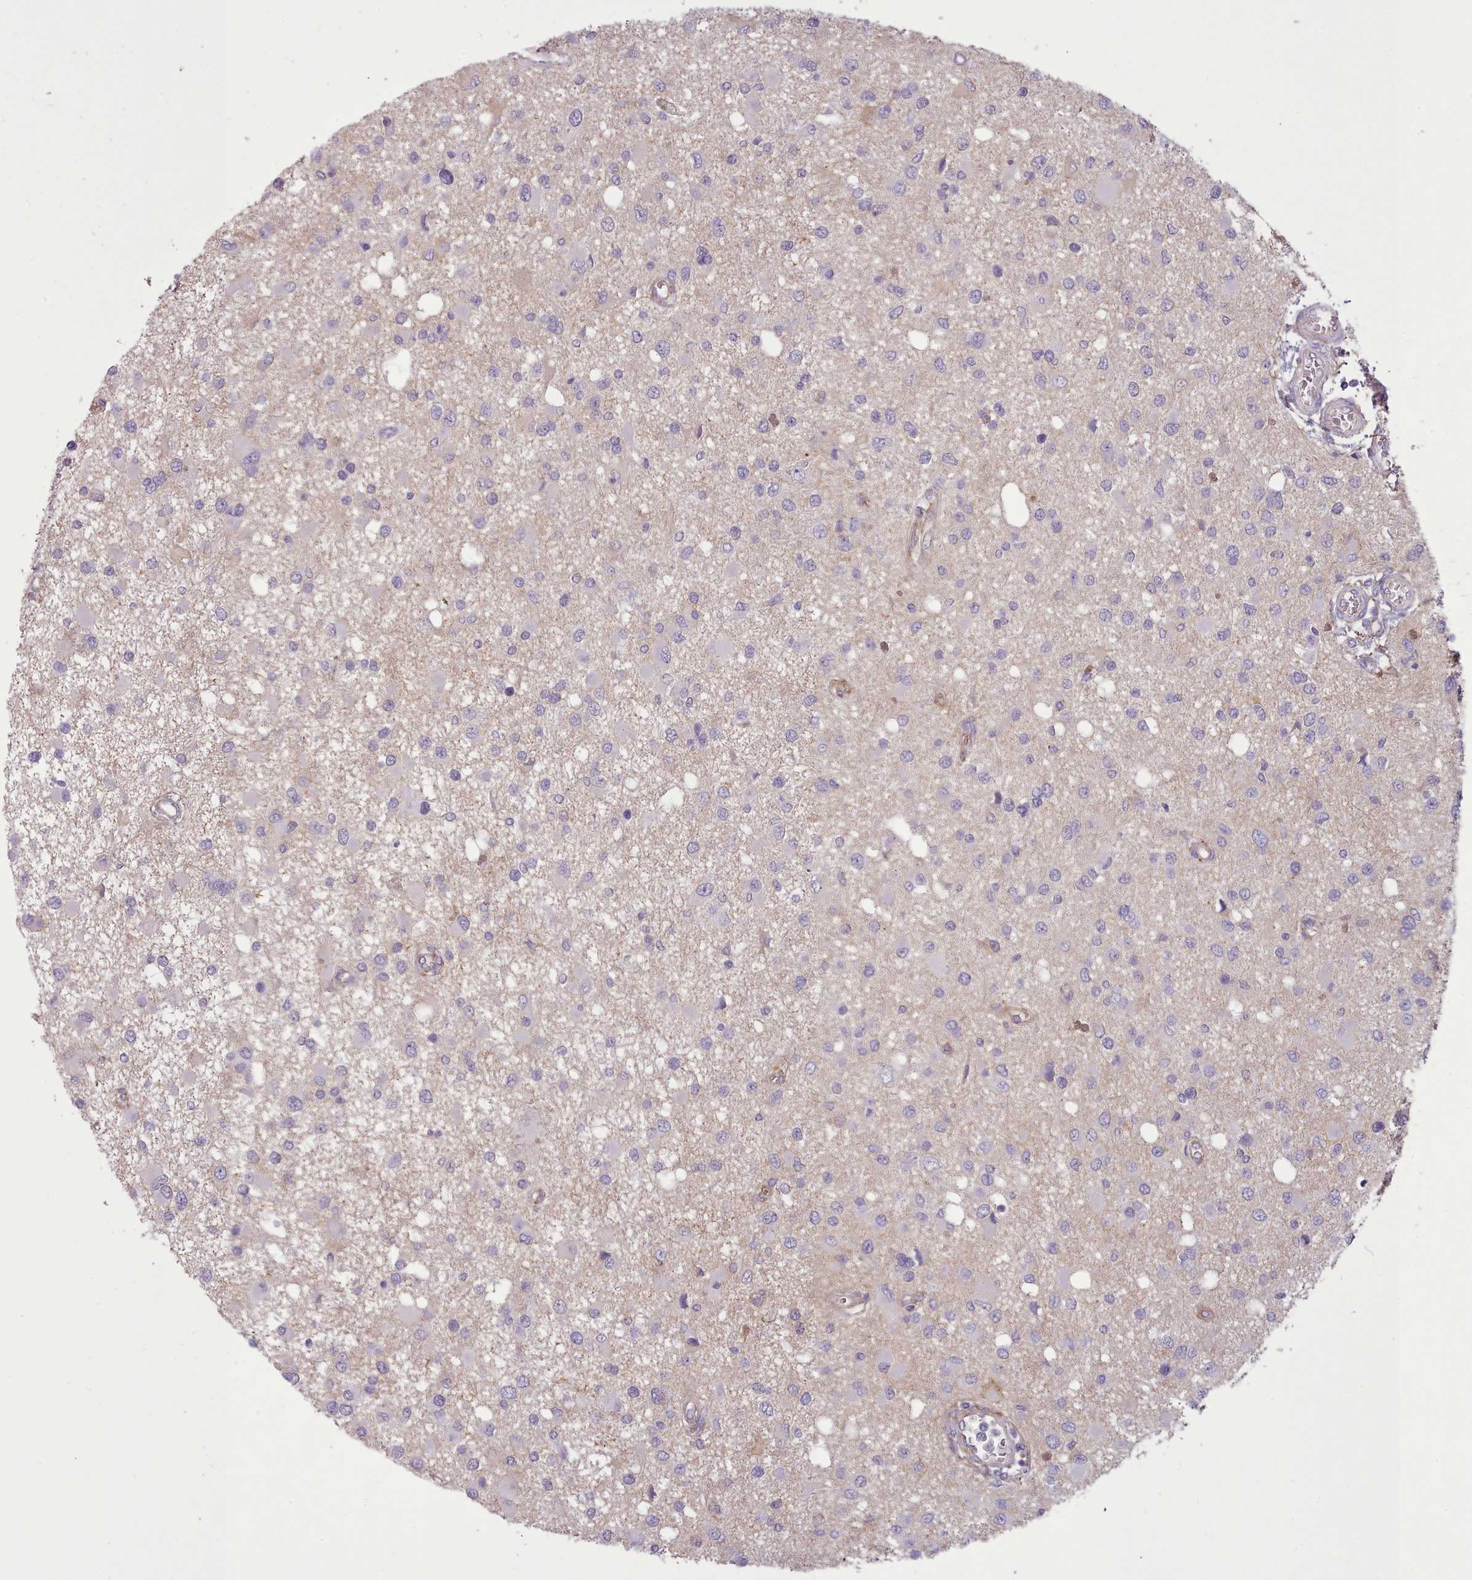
{"staining": {"intensity": "negative", "quantity": "none", "location": "none"}, "tissue": "glioma", "cell_type": "Tumor cells", "image_type": "cancer", "snomed": [{"axis": "morphology", "description": "Glioma, malignant, High grade"}, {"axis": "topography", "description": "Brain"}], "caption": "Protein analysis of high-grade glioma (malignant) shows no significant staining in tumor cells. Nuclei are stained in blue.", "gene": "PLD4", "patient": {"sex": "male", "age": 53}}